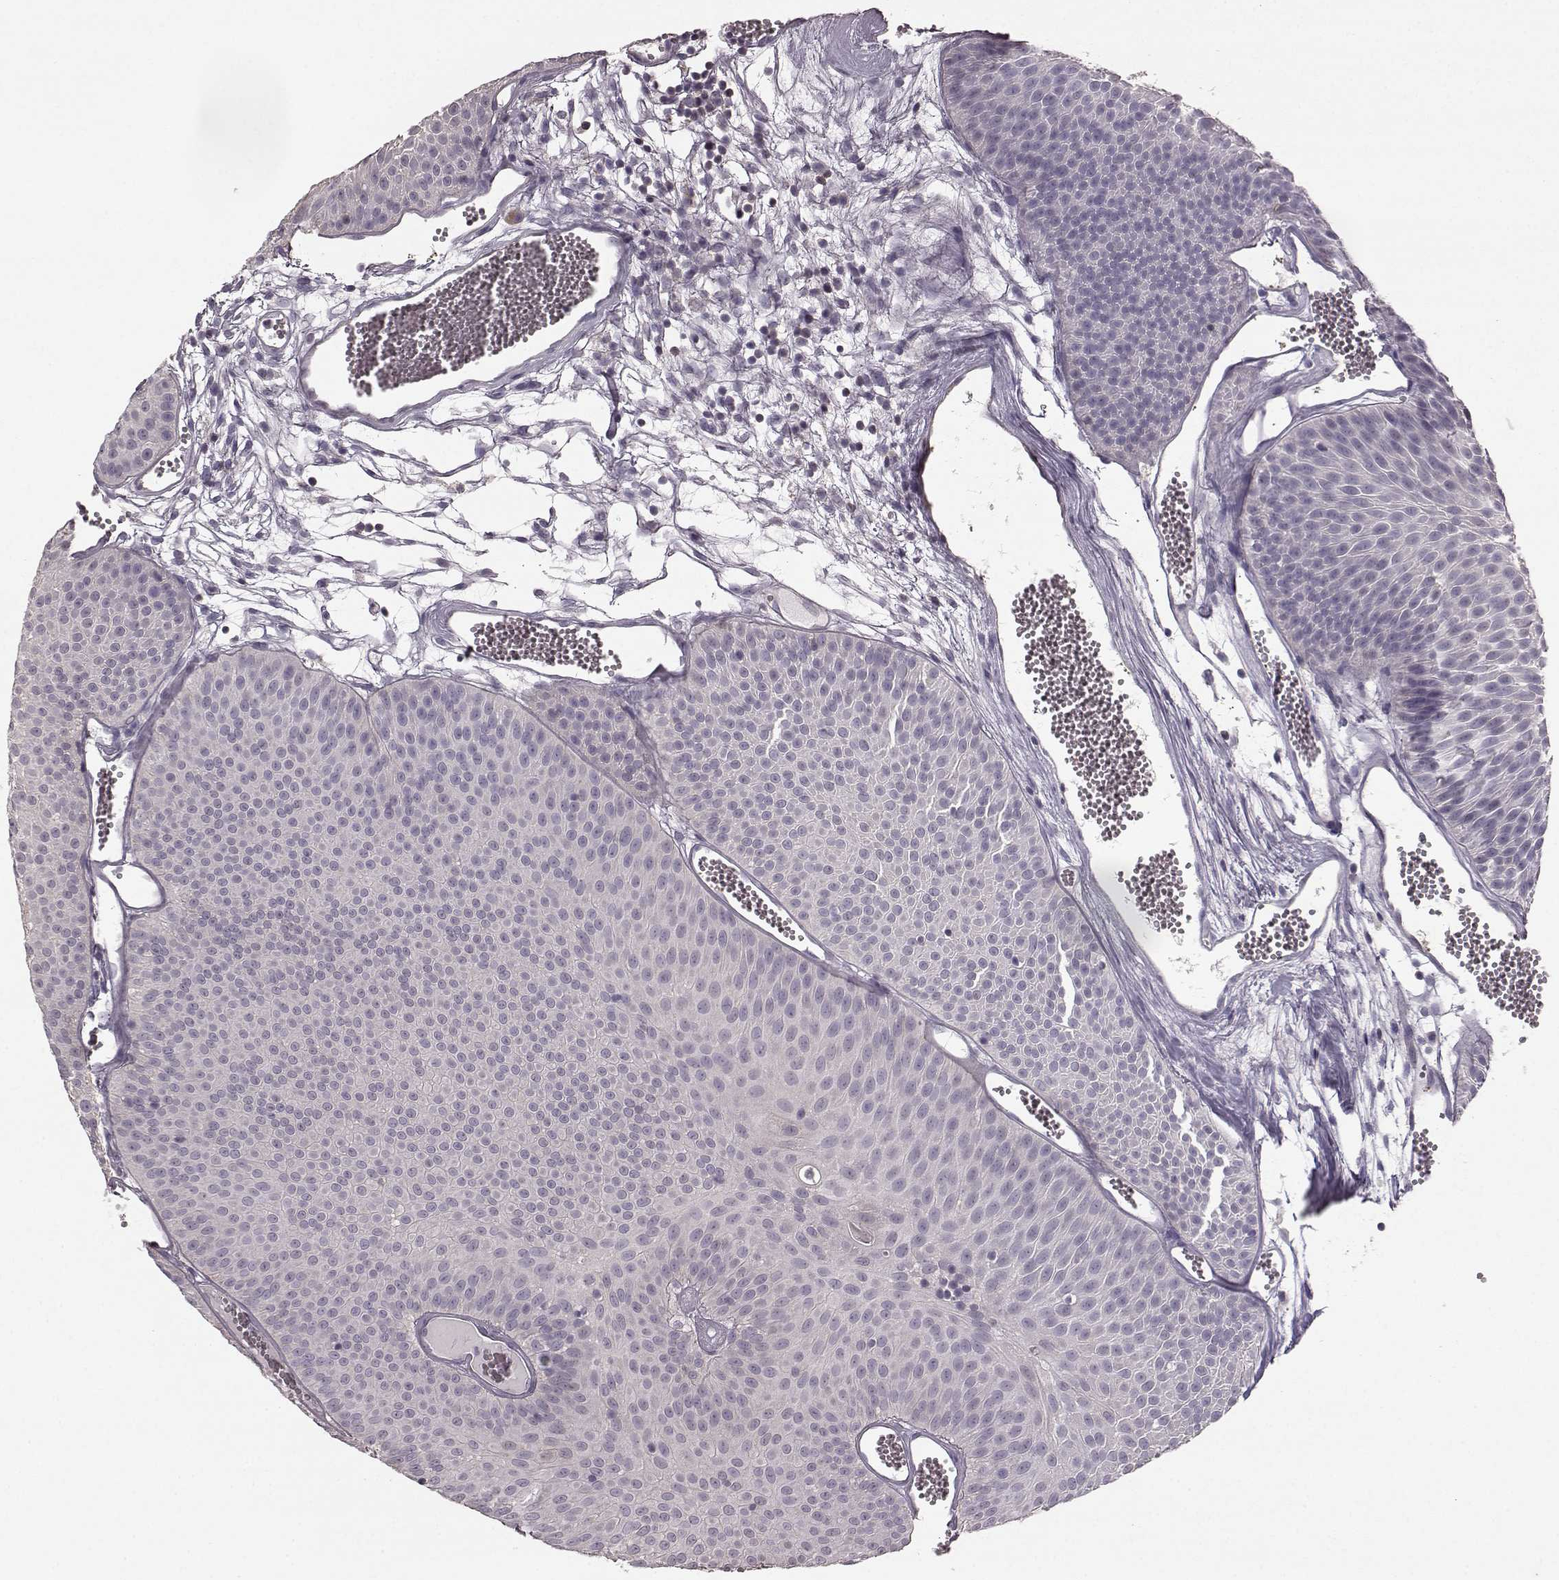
{"staining": {"intensity": "negative", "quantity": "none", "location": "none"}, "tissue": "urothelial cancer", "cell_type": "Tumor cells", "image_type": "cancer", "snomed": [{"axis": "morphology", "description": "Urothelial carcinoma, Low grade"}, {"axis": "topography", "description": "Urinary bladder"}], "caption": "A micrograph of human urothelial cancer is negative for staining in tumor cells.", "gene": "PDCD1", "patient": {"sex": "male", "age": 52}}